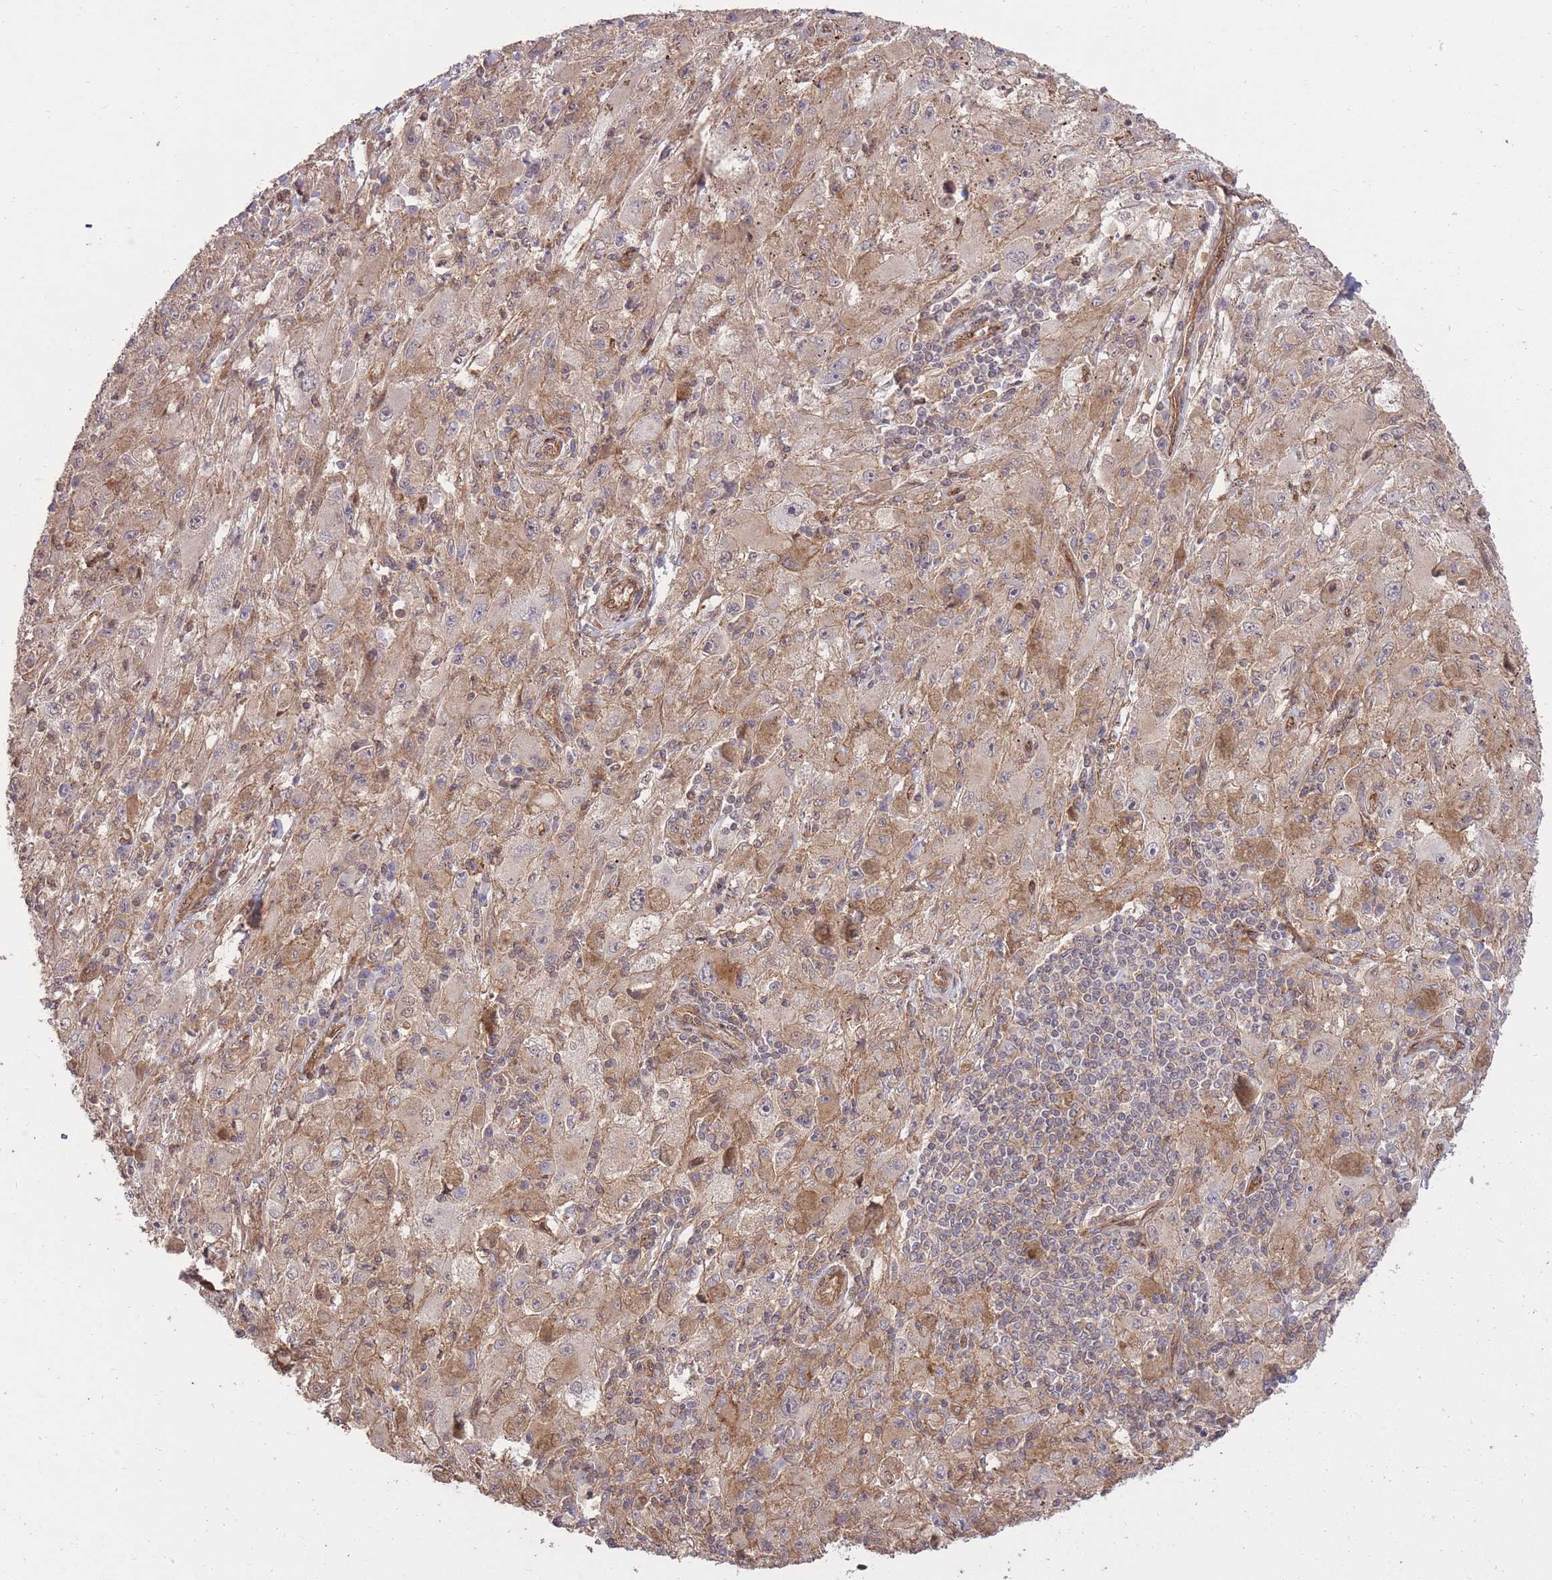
{"staining": {"intensity": "weak", "quantity": "25%-75%", "location": "cytoplasmic/membranous"}, "tissue": "melanoma", "cell_type": "Tumor cells", "image_type": "cancer", "snomed": [{"axis": "morphology", "description": "Malignant melanoma, Metastatic site"}, {"axis": "topography", "description": "Skin"}], "caption": "A histopathology image showing weak cytoplasmic/membranous positivity in about 25%-75% of tumor cells in malignant melanoma (metastatic site), as visualized by brown immunohistochemical staining.", "gene": "PLD1", "patient": {"sex": "male", "age": 53}}